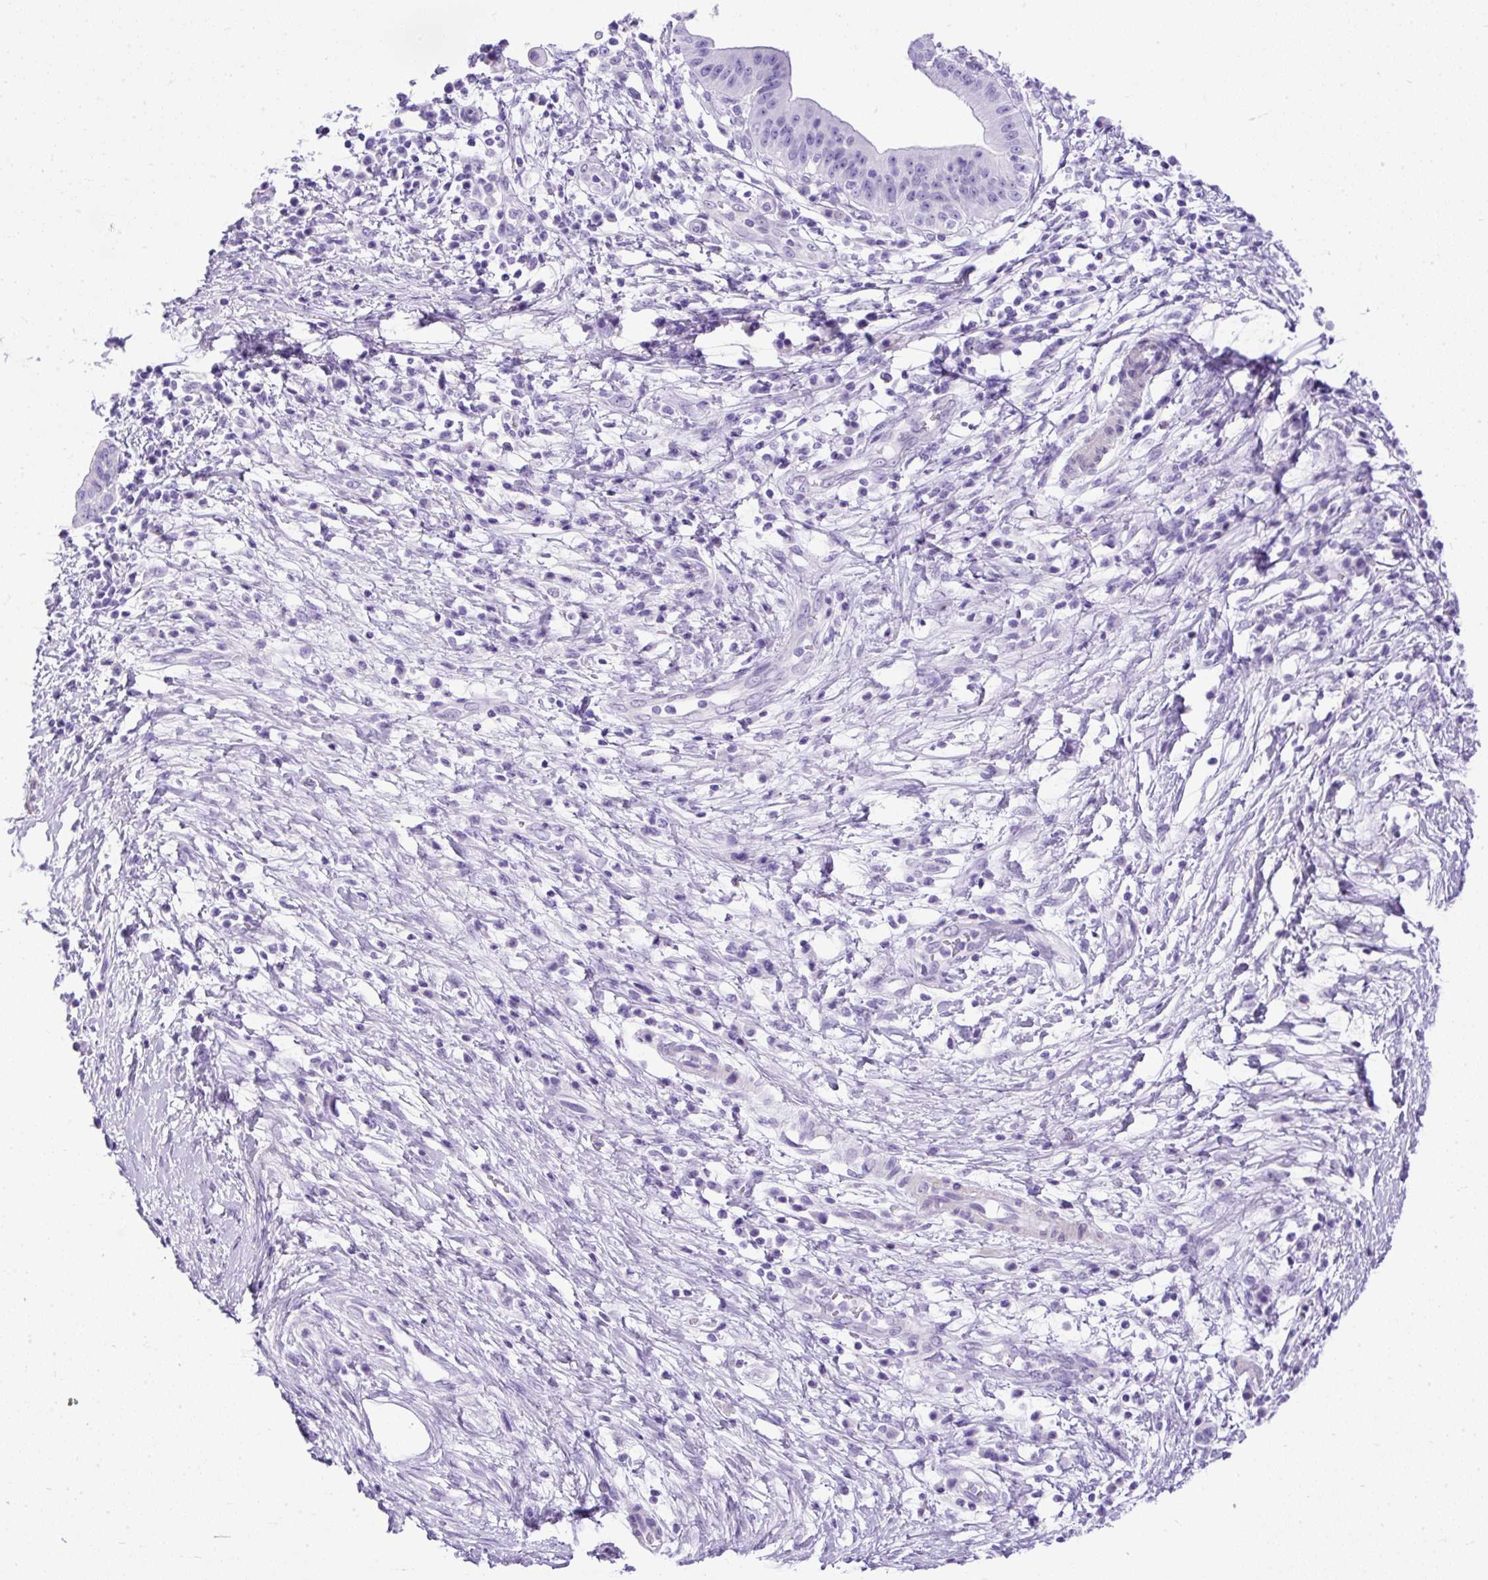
{"staining": {"intensity": "negative", "quantity": "none", "location": "none"}, "tissue": "pancreatic cancer", "cell_type": "Tumor cells", "image_type": "cancer", "snomed": [{"axis": "morphology", "description": "Adenocarcinoma, NOS"}, {"axis": "topography", "description": "Pancreas"}], "caption": "Adenocarcinoma (pancreatic) was stained to show a protein in brown. There is no significant staining in tumor cells.", "gene": "UPP1", "patient": {"sex": "male", "age": 68}}